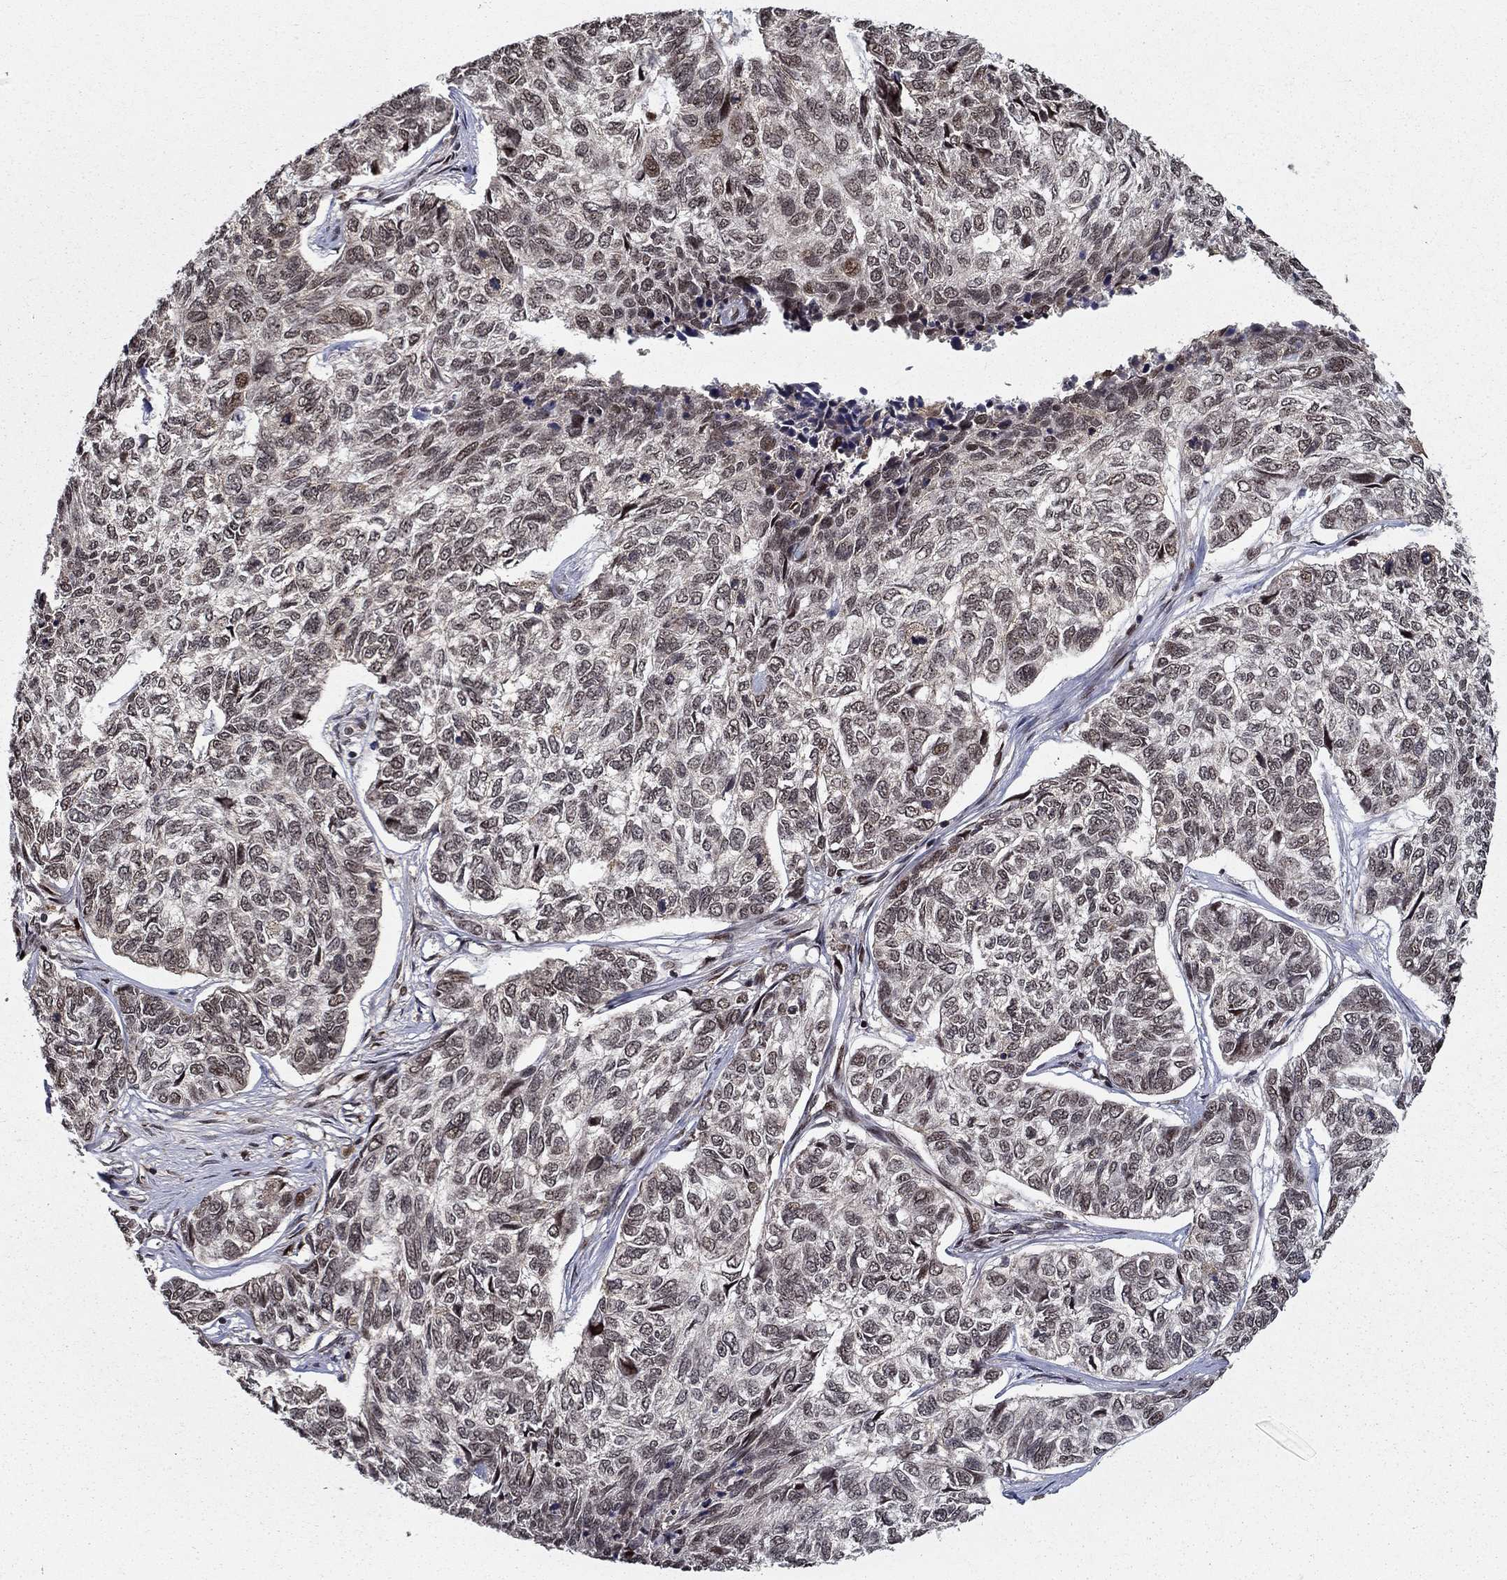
{"staining": {"intensity": "weak", "quantity": "25%-75%", "location": "nuclear"}, "tissue": "skin cancer", "cell_type": "Tumor cells", "image_type": "cancer", "snomed": [{"axis": "morphology", "description": "Basal cell carcinoma"}, {"axis": "topography", "description": "Skin"}], "caption": "DAB immunohistochemical staining of skin cancer exhibits weak nuclear protein staining in about 25%-75% of tumor cells.", "gene": "CDCA7L", "patient": {"sex": "female", "age": 65}}